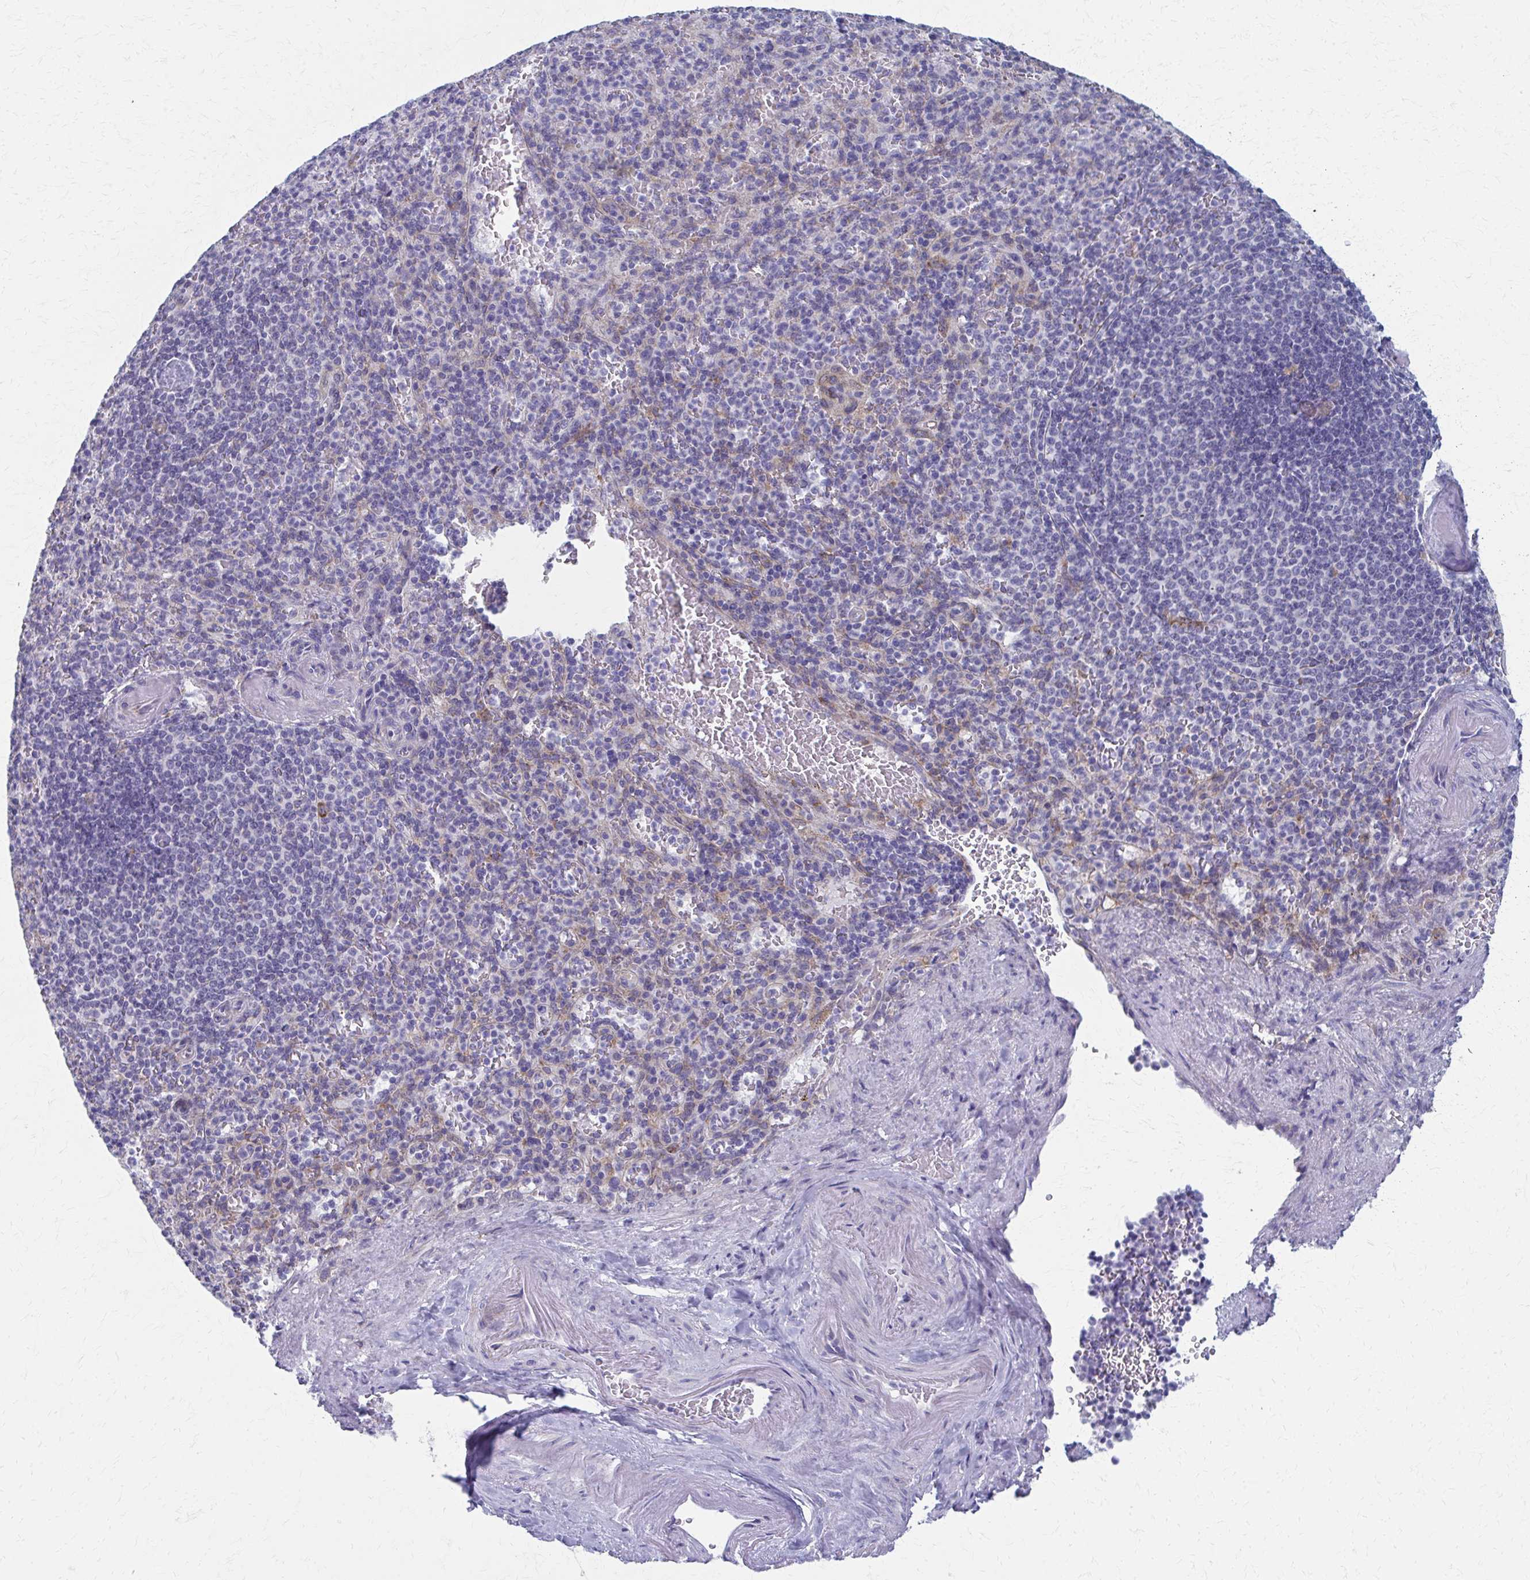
{"staining": {"intensity": "moderate", "quantity": "<25%", "location": "cytoplasmic/membranous"}, "tissue": "spleen", "cell_type": "Cells in red pulp", "image_type": "normal", "snomed": [{"axis": "morphology", "description": "Normal tissue, NOS"}, {"axis": "topography", "description": "Spleen"}], "caption": "The immunohistochemical stain labels moderate cytoplasmic/membranous expression in cells in red pulp of benign spleen. Immunohistochemistry stains the protein in brown and the nuclei are stained blue.", "gene": "SPATS2L", "patient": {"sex": "female", "age": 74}}